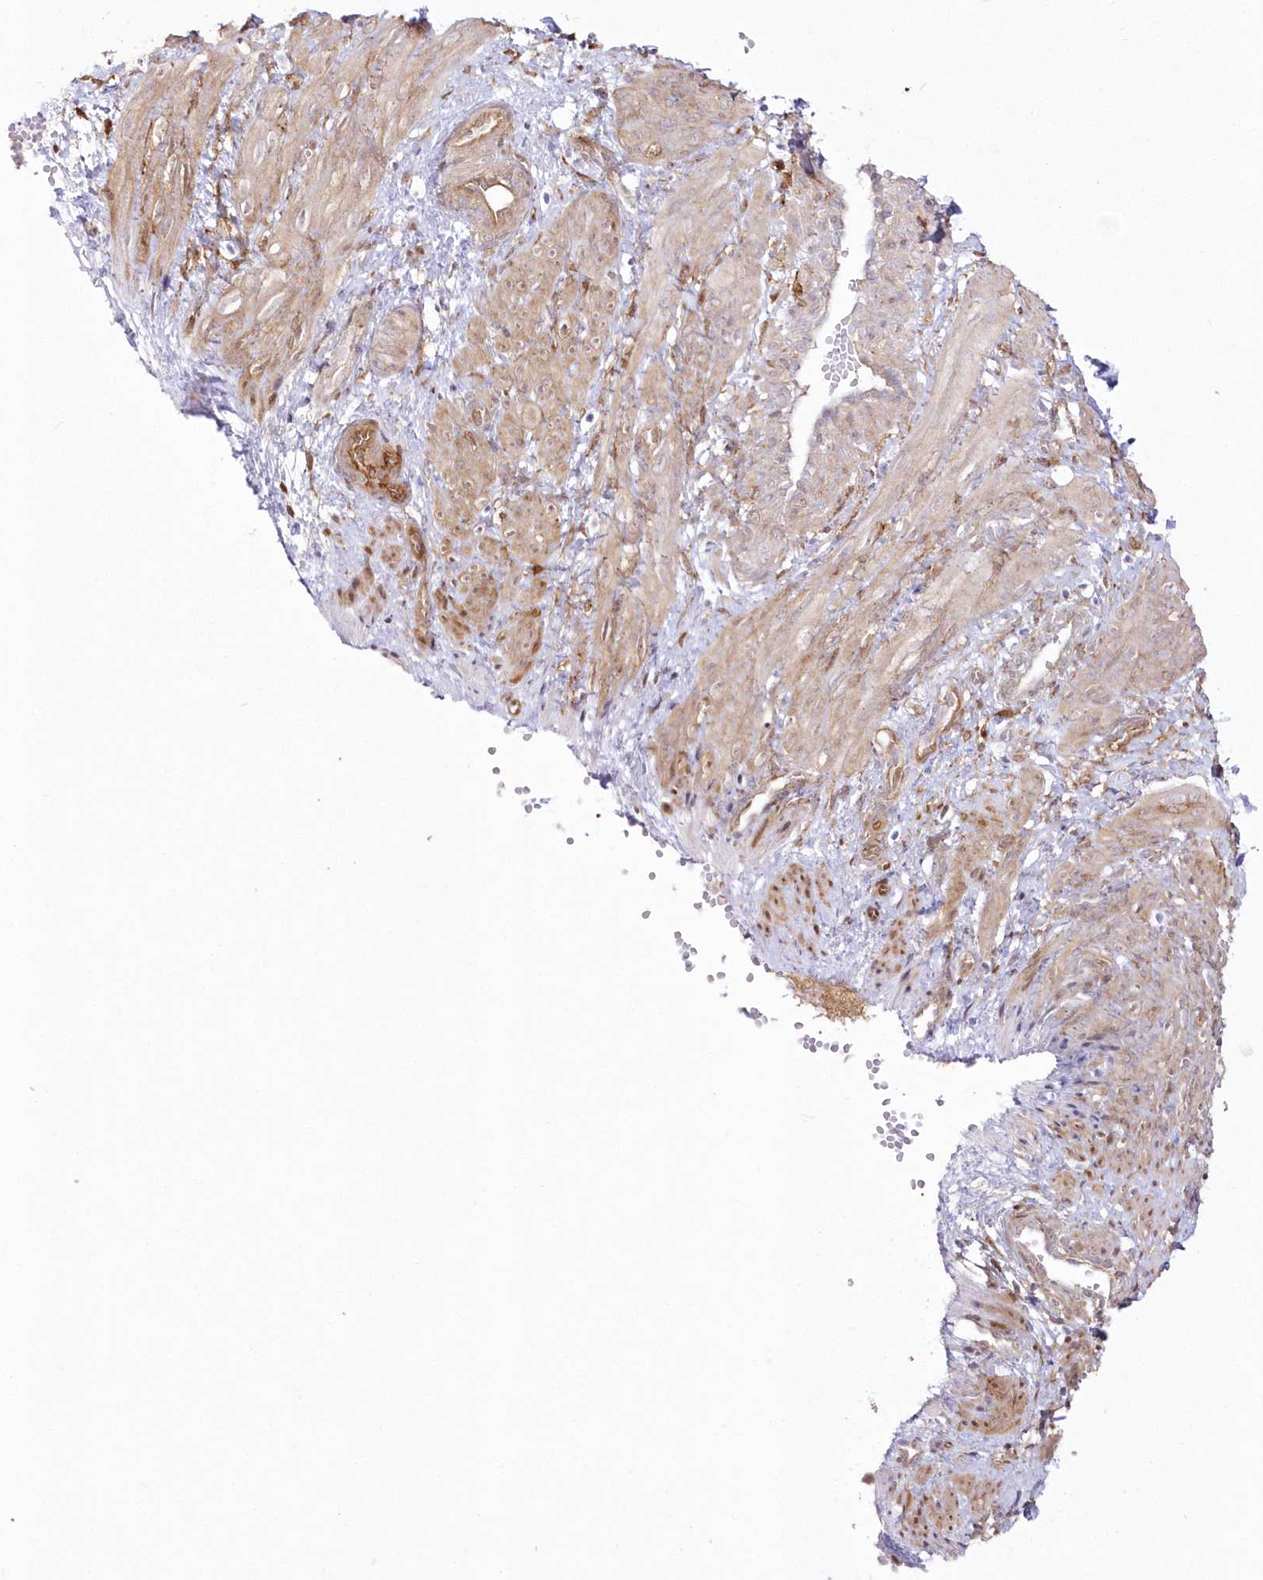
{"staining": {"intensity": "moderate", "quantity": ">75%", "location": "cytoplasmic/membranous"}, "tissue": "smooth muscle", "cell_type": "Smooth muscle cells", "image_type": "normal", "snomed": [{"axis": "morphology", "description": "Normal tissue, NOS"}, {"axis": "topography", "description": "Endometrium"}], "caption": "Normal smooth muscle exhibits moderate cytoplasmic/membranous expression in about >75% of smooth muscle cells The staining is performed using DAB brown chromogen to label protein expression. The nuclei are counter-stained blue using hematoxylin..", "gene": "SH3PXD2B", "patient": {"sex": "female", "age": 33}}